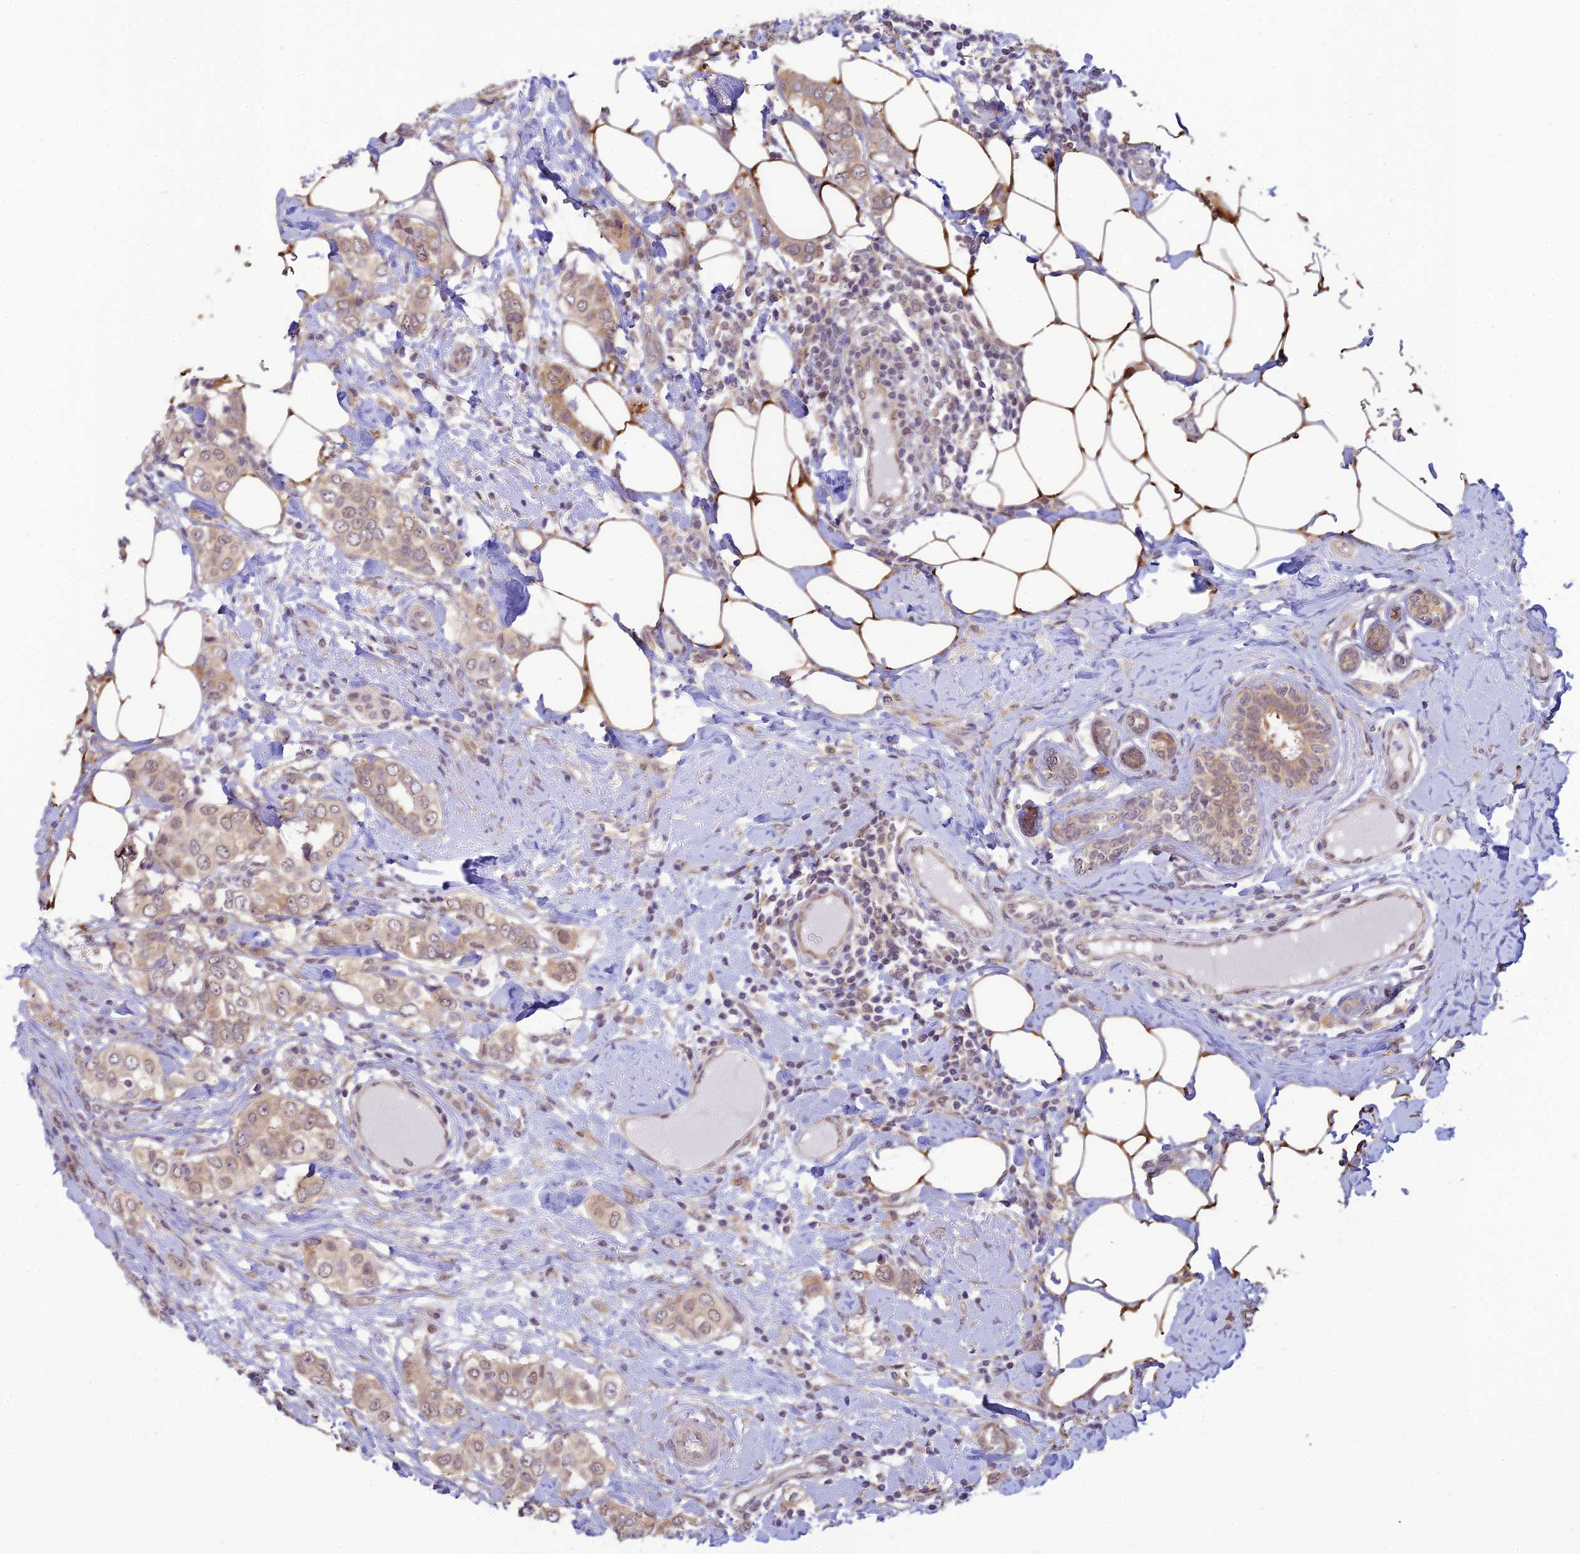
{"staining": {"intensity": "moderate", "quantity": "25%-75%", "location": "cytoplasmic/membranous,nuclear"}, "tissue": "breast cancer", "cell_type": "Tumor cells", "image_type": "cancer", "snomed": [{"axis": "morphology", "description": "Lobular carcinoma"}, {"axis": "topography", "description": "Breast"}], "caption": "Human lobular carcinoma (breast) stained with a brown dye demonstrates moderate cytoplasmic/membranous and nuclear positive positivity in about 25%-75% of tumor cells.", "gene": "SKIC8", "patient": {"sex": "female", "age": 51}}